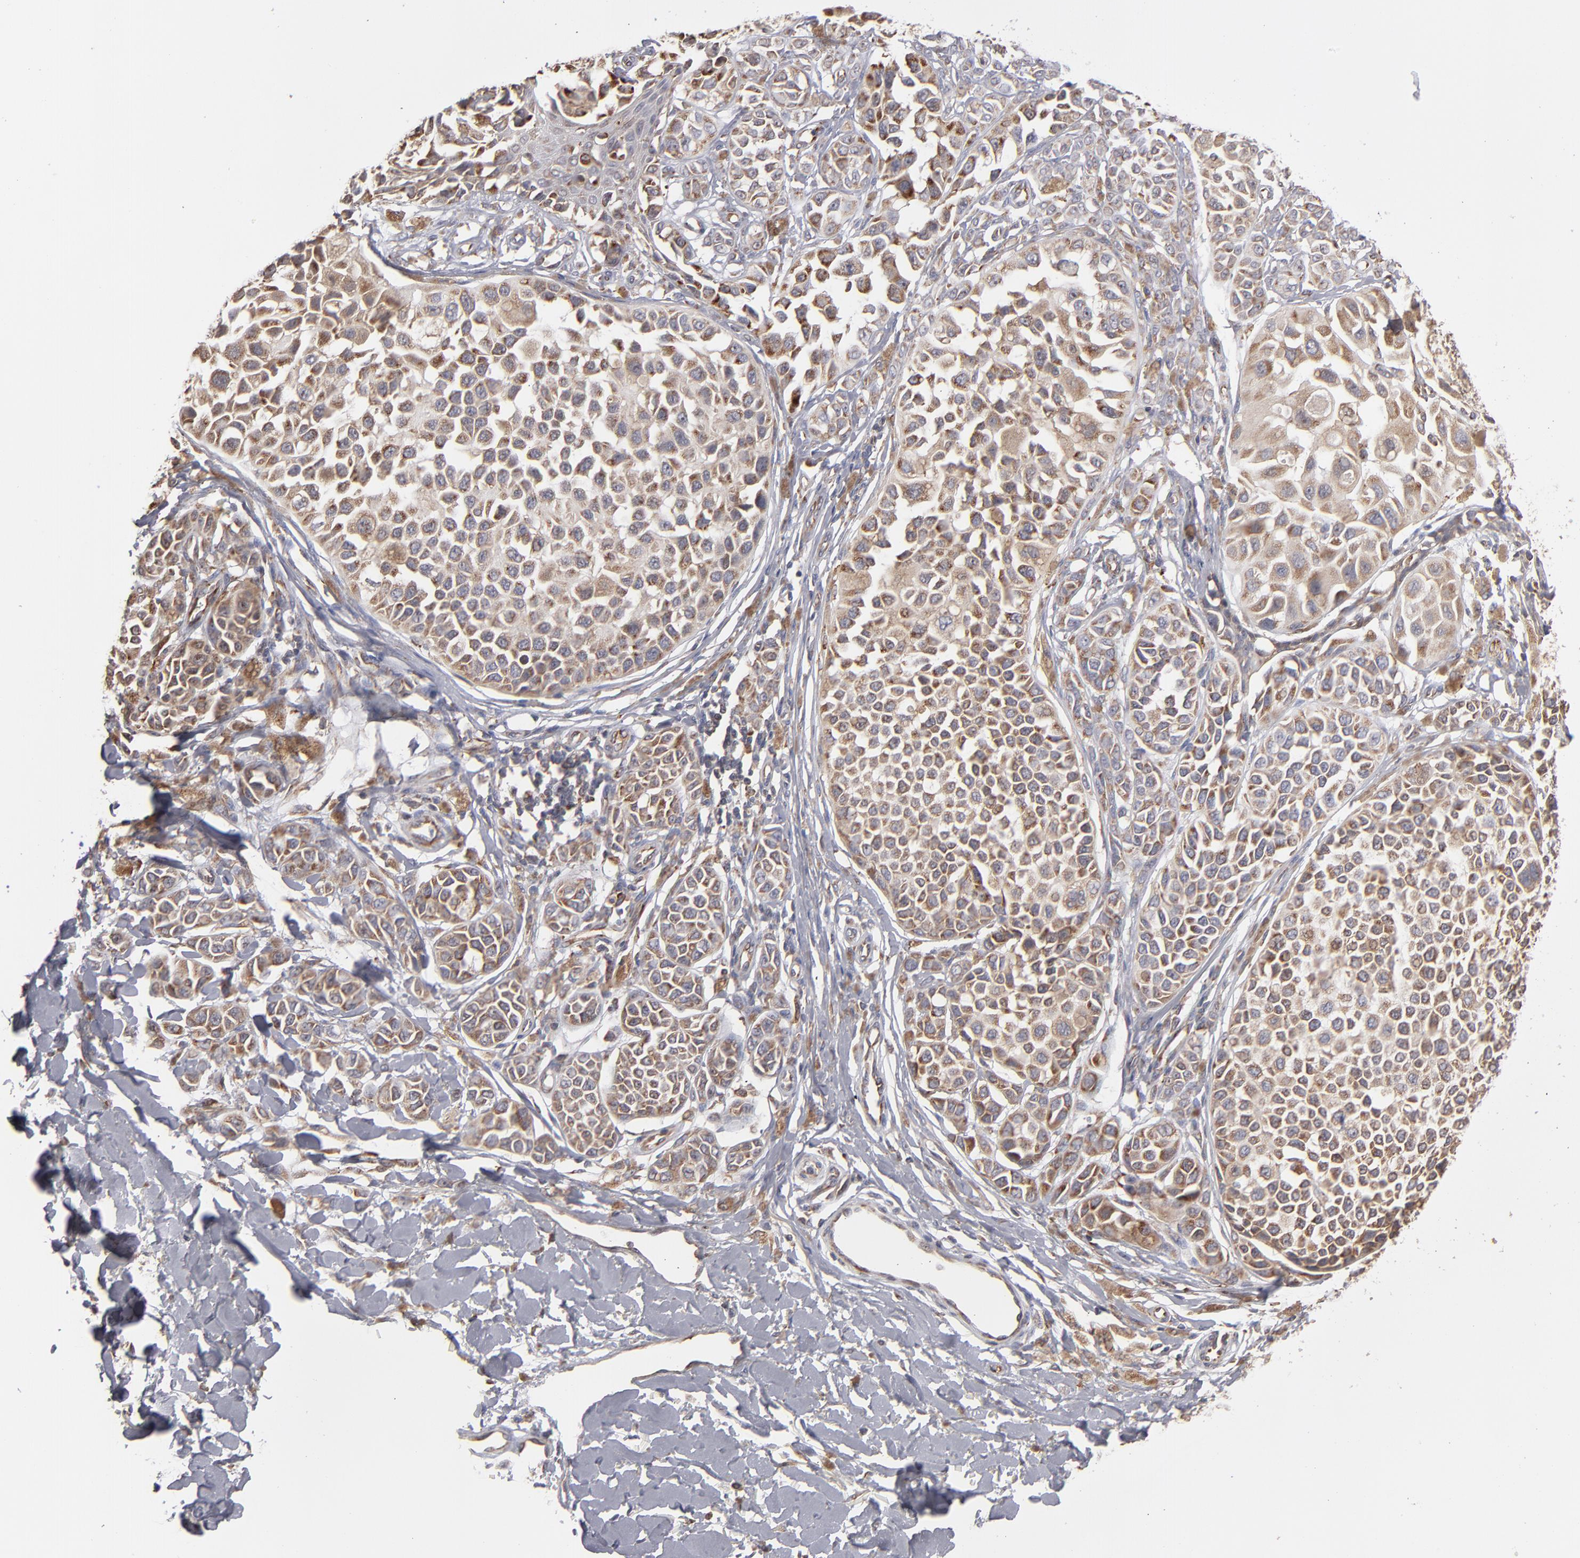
{"staining": {"intensity": "moderate", "quantity": ">75%", "location": "cytoplasmic/membranous"}, "tissue": "melanoma", "cell_type": "Tumor cells", "image_type": "cancer", "snomed": [{"axis": "morphology", "description": "Malignant melanoma, NOS"}, {"axis": "topography", "description": "Skin"}], "caption": "DAB immunohistochemical staining of melanoma demonstrates moderate cytoplasmic/membranous protein positivity in about >75% of tumor cells.", "gene": "KTN1", "patient": {"sex": "female", "age": 38}}